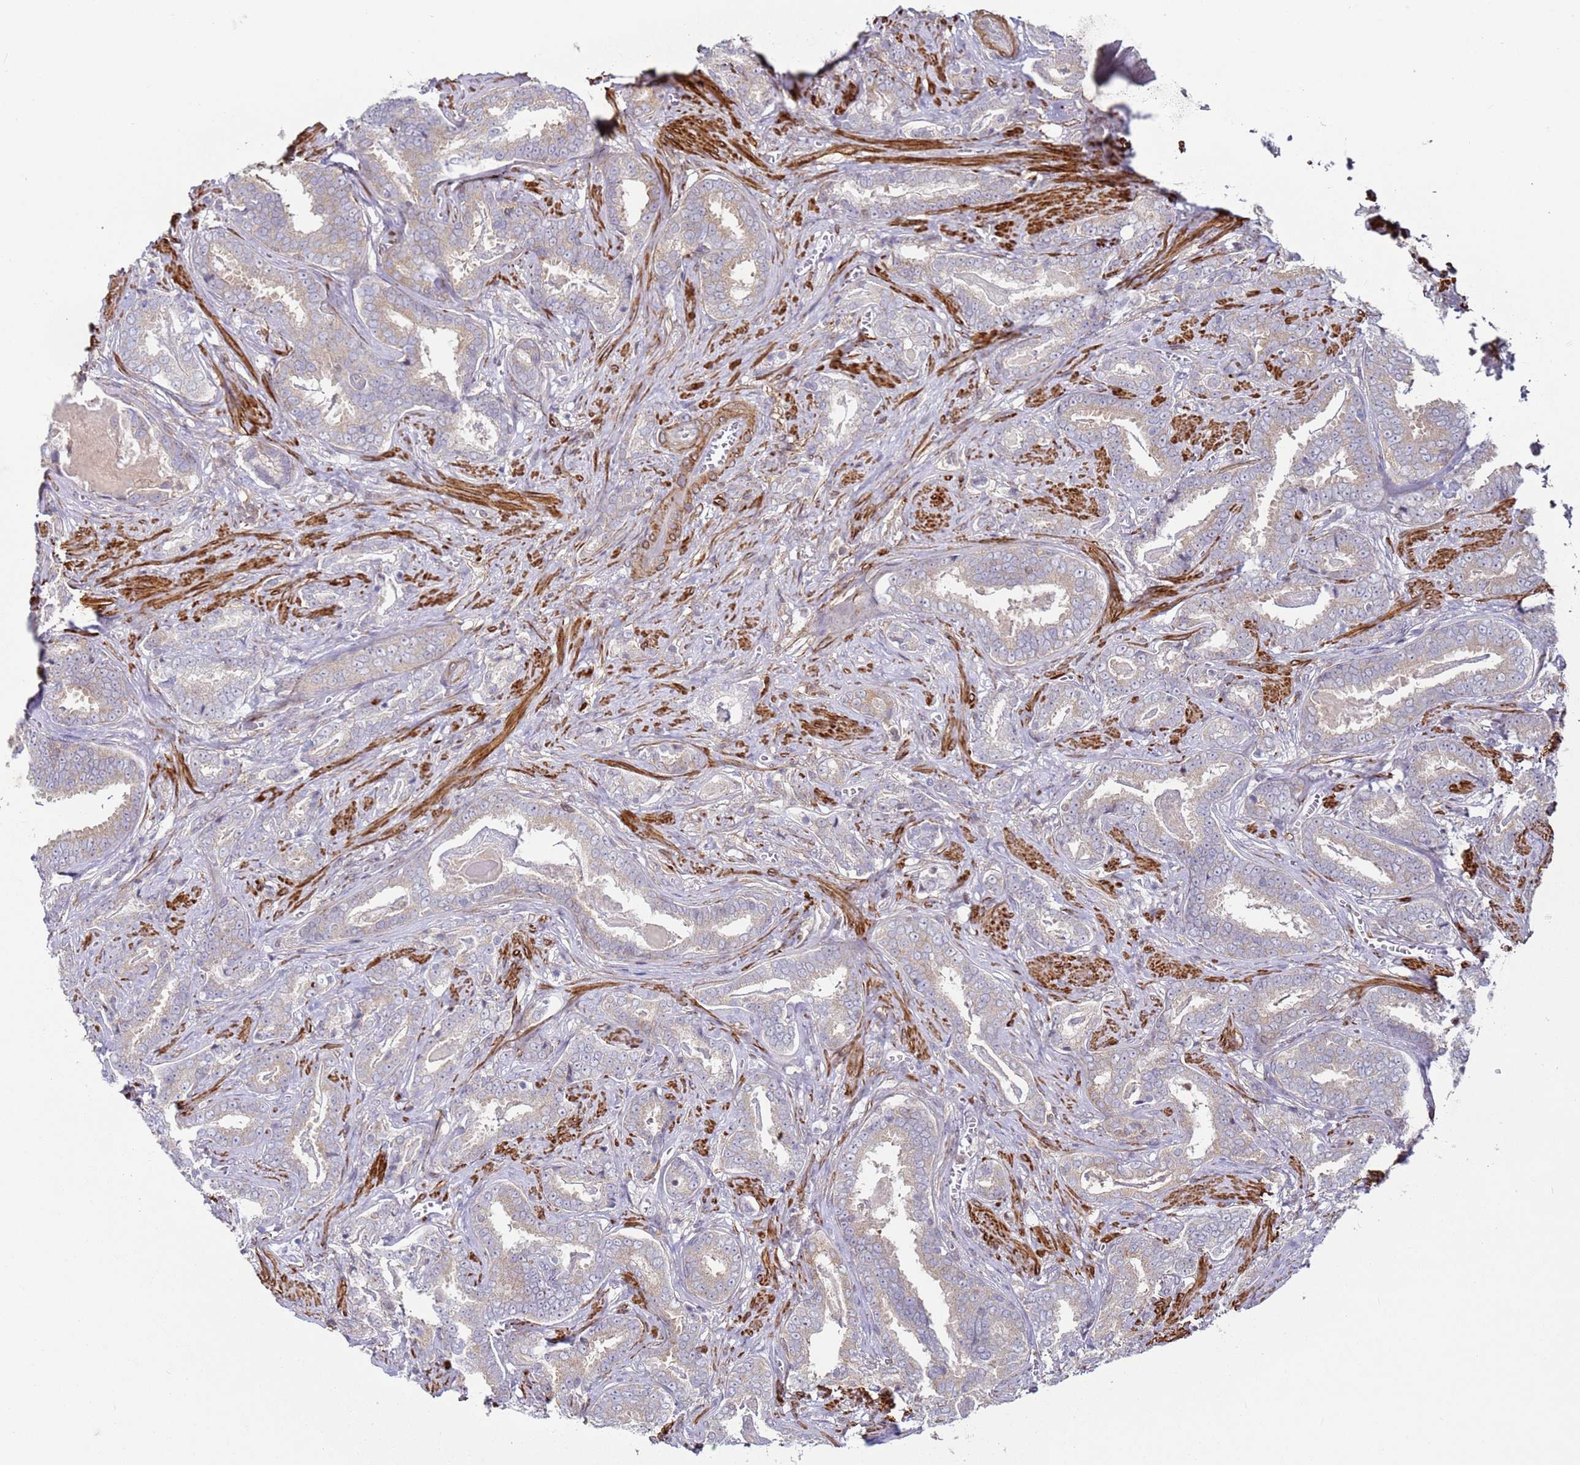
{"staining": {"intensity": "moderate", "quantity": "25%-75%", "location": "cytoplasmic/membranous"}, "tissue": "prostate cancer", "cell_type": "Tumor cells", "image_type": "cancer", "snomed": [{"axis": "morphology", "description": "Adenocarcinoma, High grade"}, {"axis": "topography", "description": "Prostate"}], "caption": "A brown stain highlights moderate cytoplasmic/membranous positivity of a protein in human prostate cancer tumor cells.", "gene": "SNAPC4", "patient": {"sex": "male", "age": 67}}